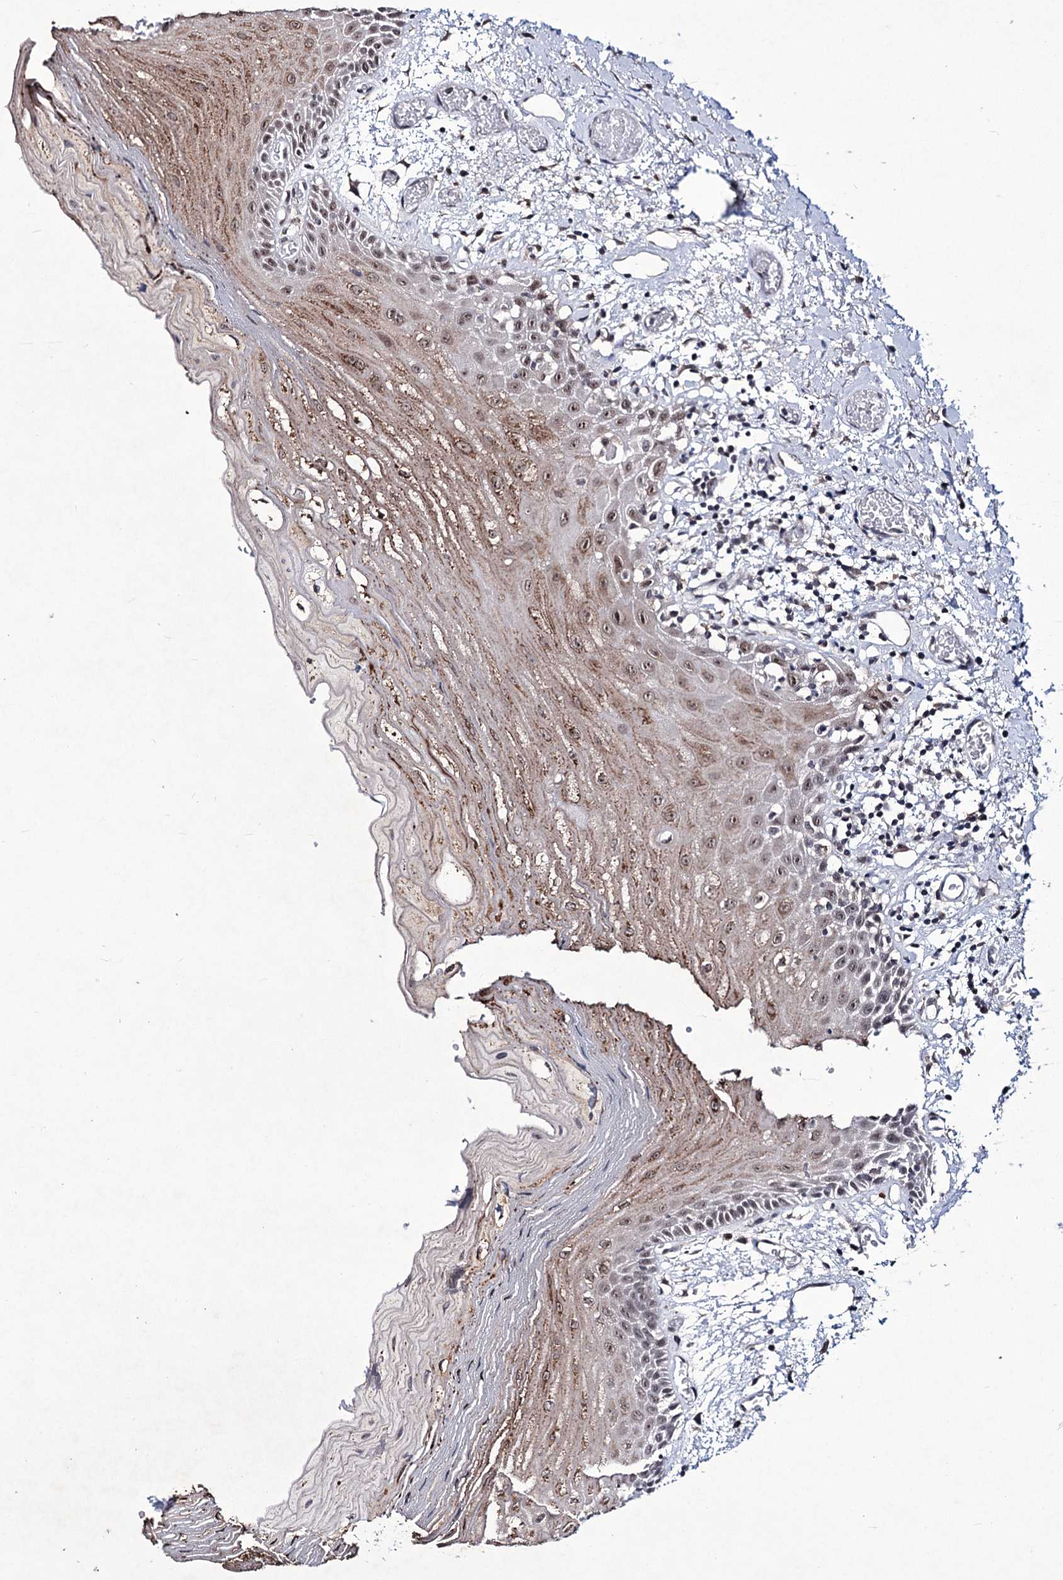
{"staining": {"intensity": "moderate", "quantity": ">75%", "location": "cytoplasmic/membranous,nuclear"}, "tissue": "oral mucosa", "cell_type": "Squamous epithelial cells", "image_type": "normal", "snomed": [{"axis": "morphology", "description": "Normal tissue, NOS"}, {"axis": "topography", "description": "Oral tissue"}], "caption": "This image displays immunohistochemistry (IHC) staining of normal oral mucosa, with medium moderate cytoplasmic/membranous,nuclear positivity in about >75% of squamous epithelial cells.", "gene": "VGLL4", "patient": {"sex": "male", "age": 52}}